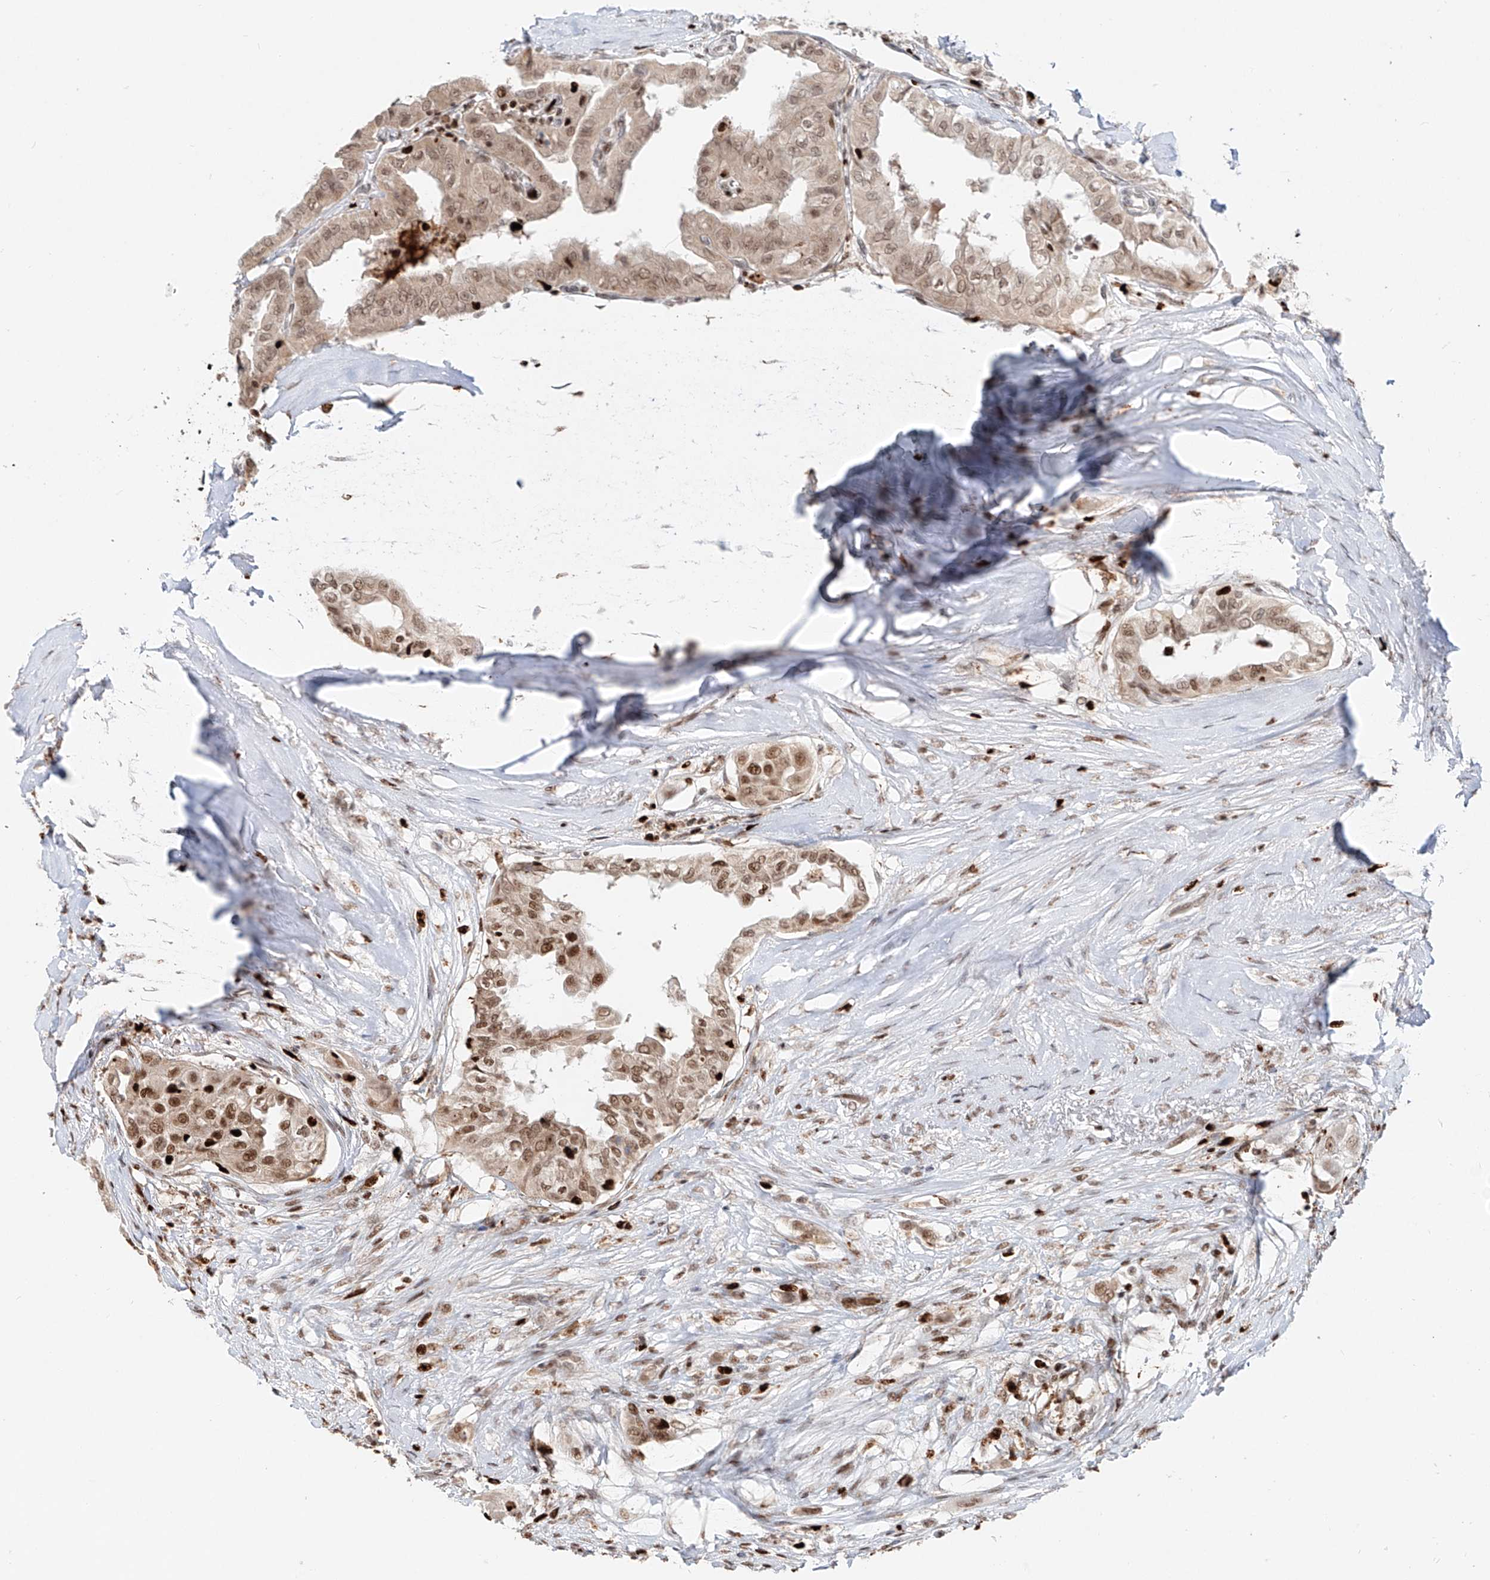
{"staining": {"intensity": "moderate", "quantity": ">75%", "location": "cytoplasmic/membranous,nuclear"}, "tissue": "thyroid cancer", "cell_type": "Tumor cells", "image_type": "cancer", "snomed": [{"axis": "morphology", "description": "Papillary adenocarcinoma, NOS"}, {"axis": "topography", "description": "Thyroid gland"}], "caption": "Immunohistochemical staining of human thyroid papillary adenocarcinoma exhibits medium levels of moderate cytoplasmic/membranous and nuclear positivity in about >75% of tumor cells. The staining was performed using DAB, with brown indicating positive protein expression. Nuclei are stained blue with hematoxylin.", "gene": "DZIP1L", "patient": {"sex": "female", "age": 59}}